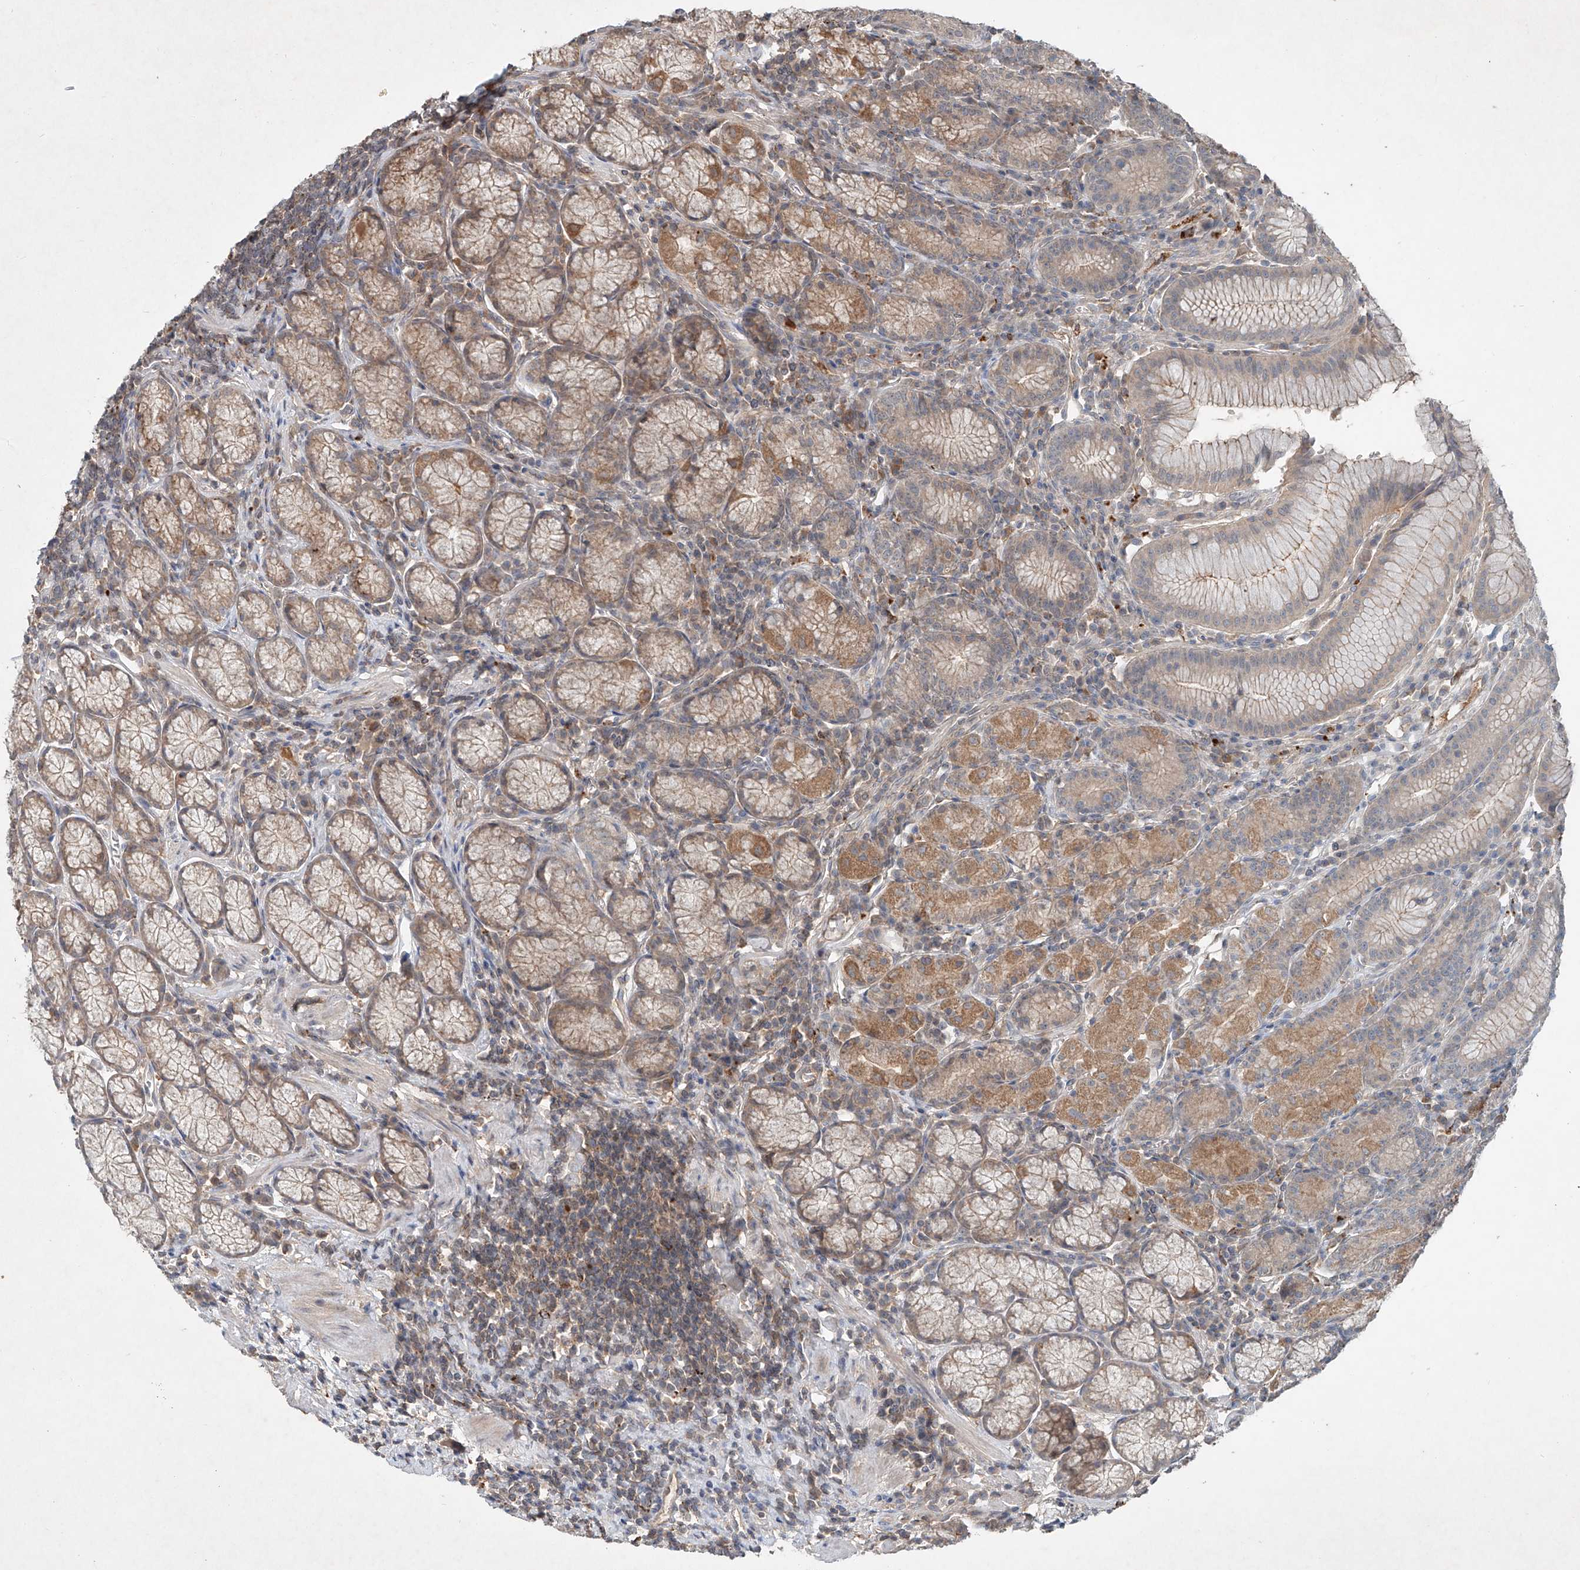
{"staining": {"intensity": "moderate", "quantity": "25%-75%", "location": "cytoplasmic/membranous"}, "tissue": "stomach", "cell_type": "Glandular cells", "image_type": "normal", "snomed": [{"axis": "morphology", "description": "Normal tissue, NOS"}, {"axis": "topography", "description": "Stomach"}], "caption": "Stomach stained with a brown dye reveals moderate cytoplasmic/membranous positive positivity in approximately 25%-75% of glandular cells.", "gene": "IER5", "patient": {"sex": "male", "age": 55}}